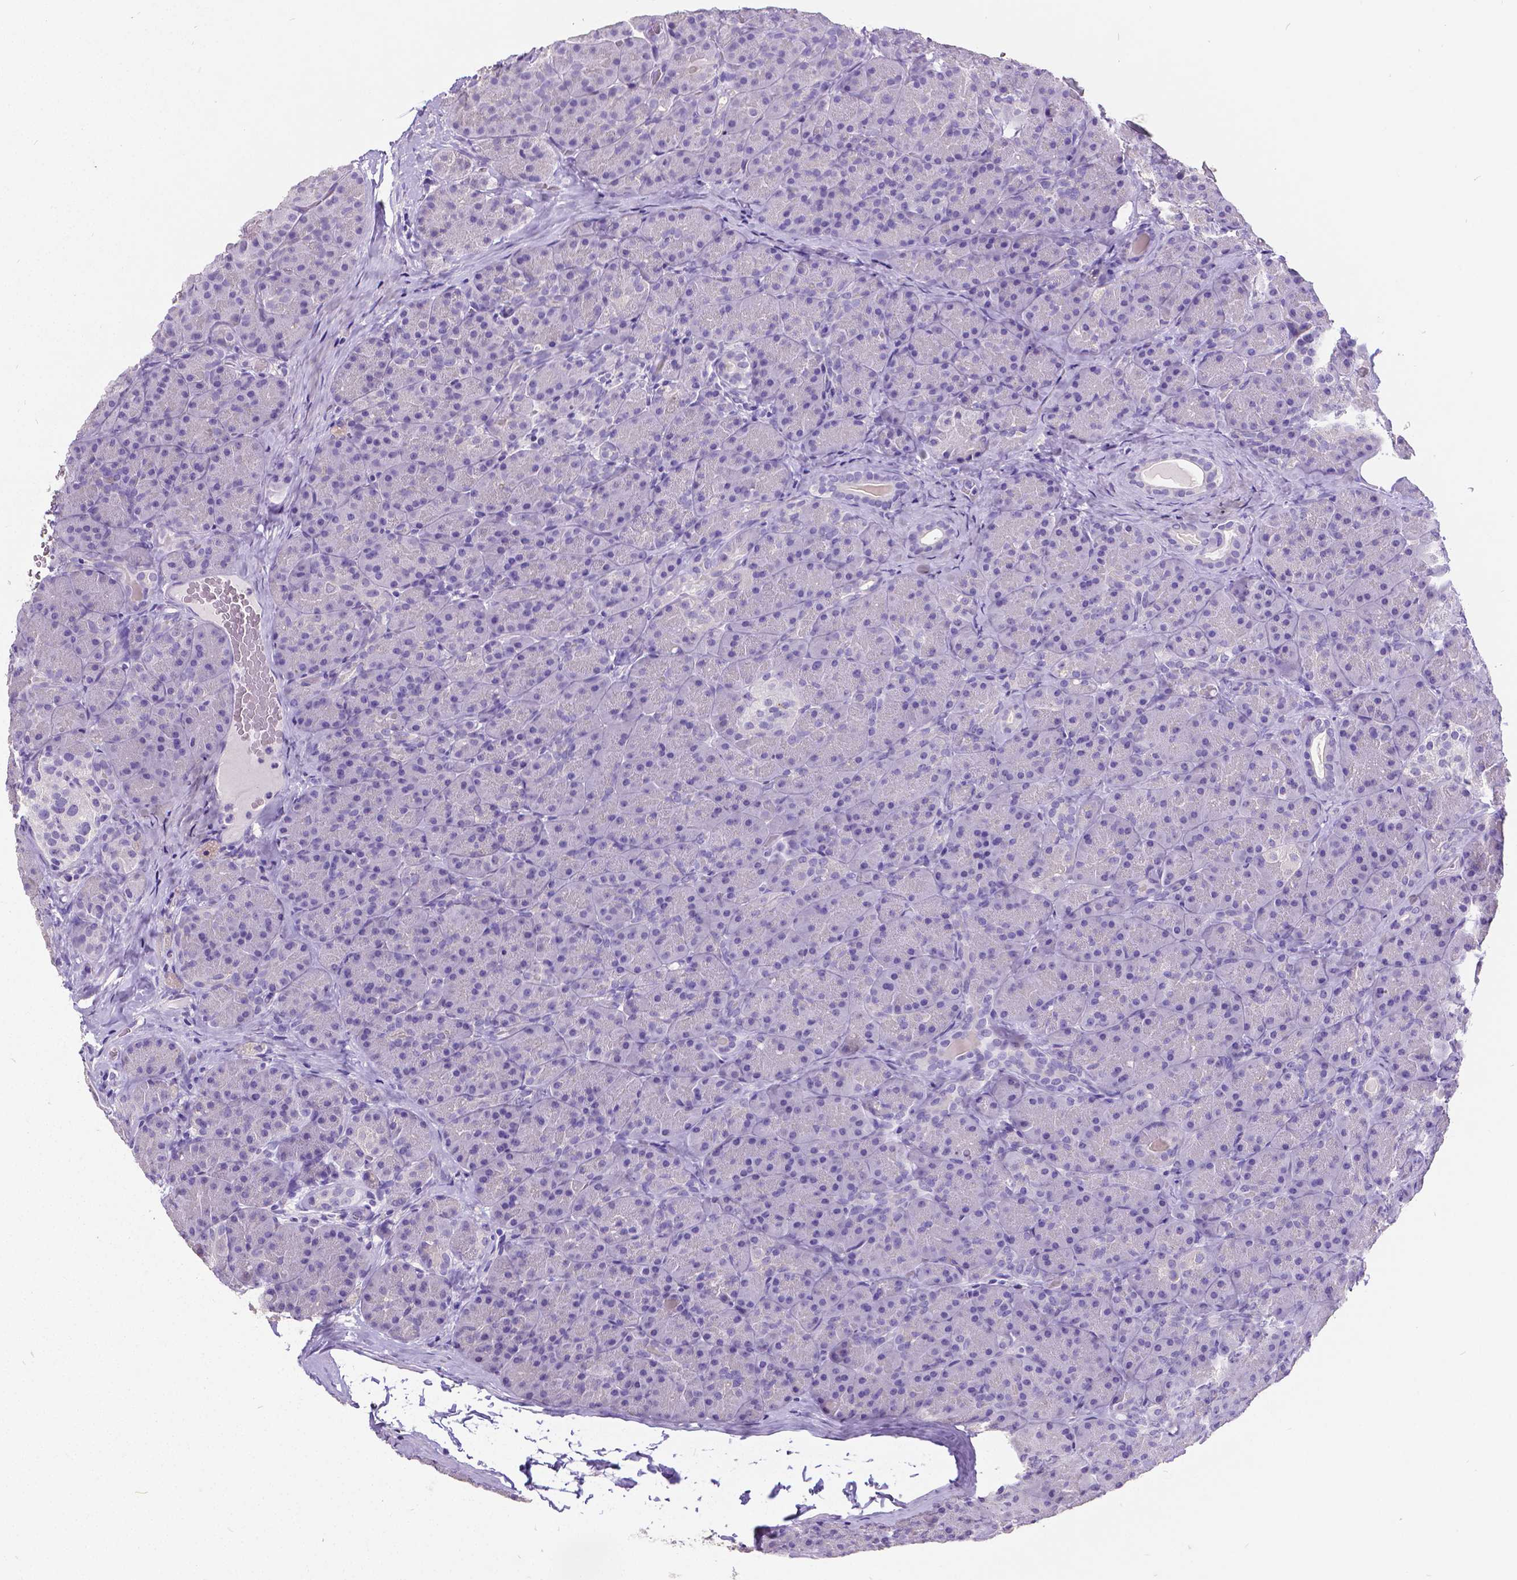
{"staining": {"intensity": "negative", "quantity": "none", "location": "none"}, "tissue": "pancreas", "cell_type": "Exocrine glandular cells", "image_type": "normal", "snomed": [{"axis": "morphology", "description": "Normal tissue, NOS"}, {"axis": "topography", "description": "Pancreas"}], "caption": "A high-resolution micrograph shows immunohistochemistry staining of unremarkable pancreas, which reveals no significant staining in exocrine glandular cells.", "gene": "SATB2", "patient": {"sex": "male", "age": 57}}